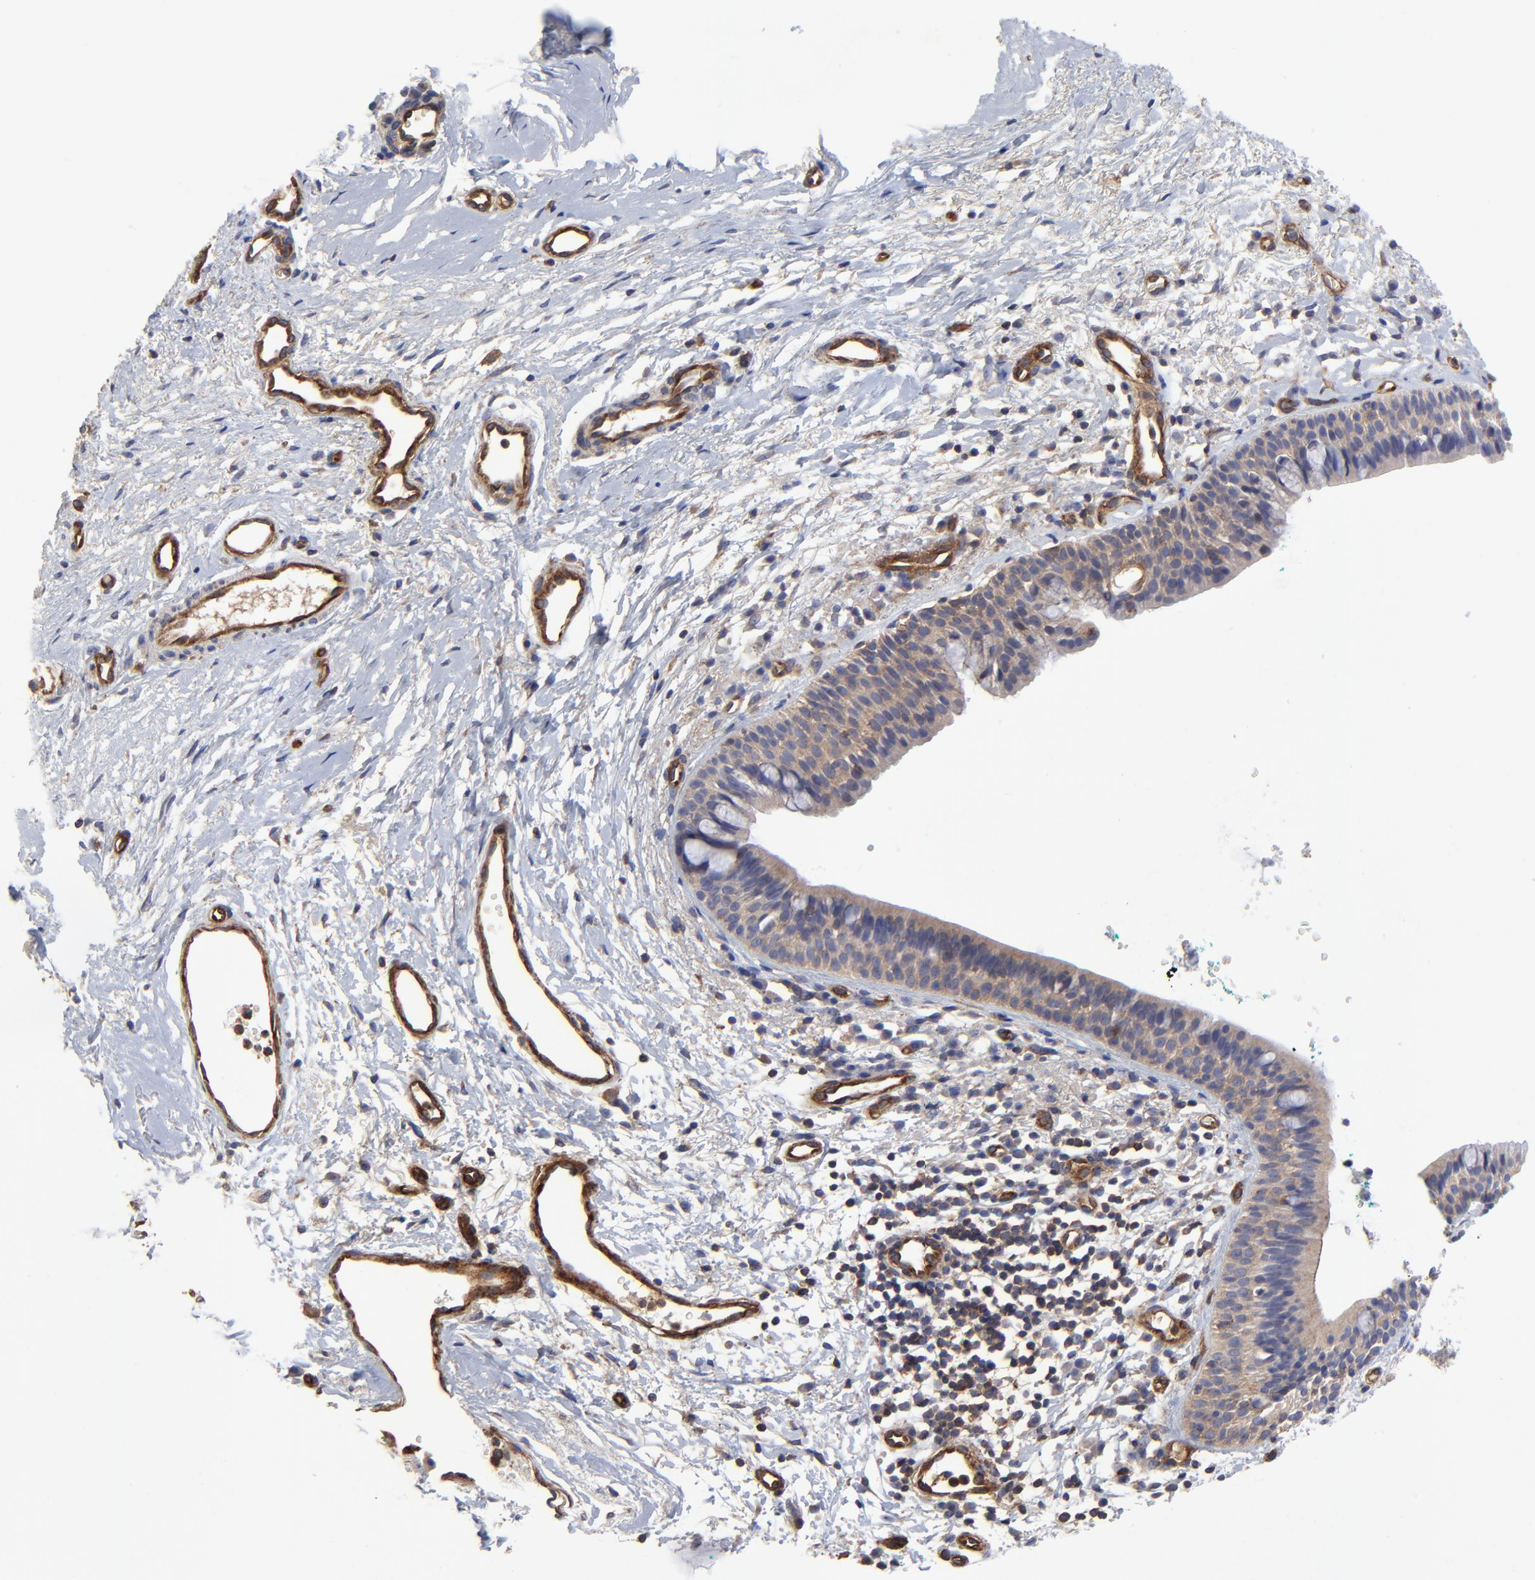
{"staining": {"intensity": "moderate", "quantity": "25%-75%", "location": "cytoplasmic/membranous"}, "tissue": "nasopharynx", "cell_type": "Respiratory epithelial cells", "image_type": "normal", "snomed": [{"axis": "morphology", "description": "Normal tissue, NOS"}, {"axis": "morphology", "description": "Basal cell carcinoma"}, {"axis": "topography", "description": "Cartilage tissue"}, {"axis": "topography", "description": "Nasopharynx"}, {"axis": "topography", "description": "Oral tissue"}], "caption": "Human nasopharynx stained for a protein (brown) exhibits moderate cytoplasmic/membranous positive expression in approximately 25%-75% of respiratory epithelial cells.", "gene": "SULF2", "patient": {"sex": "female", "age": 77}}